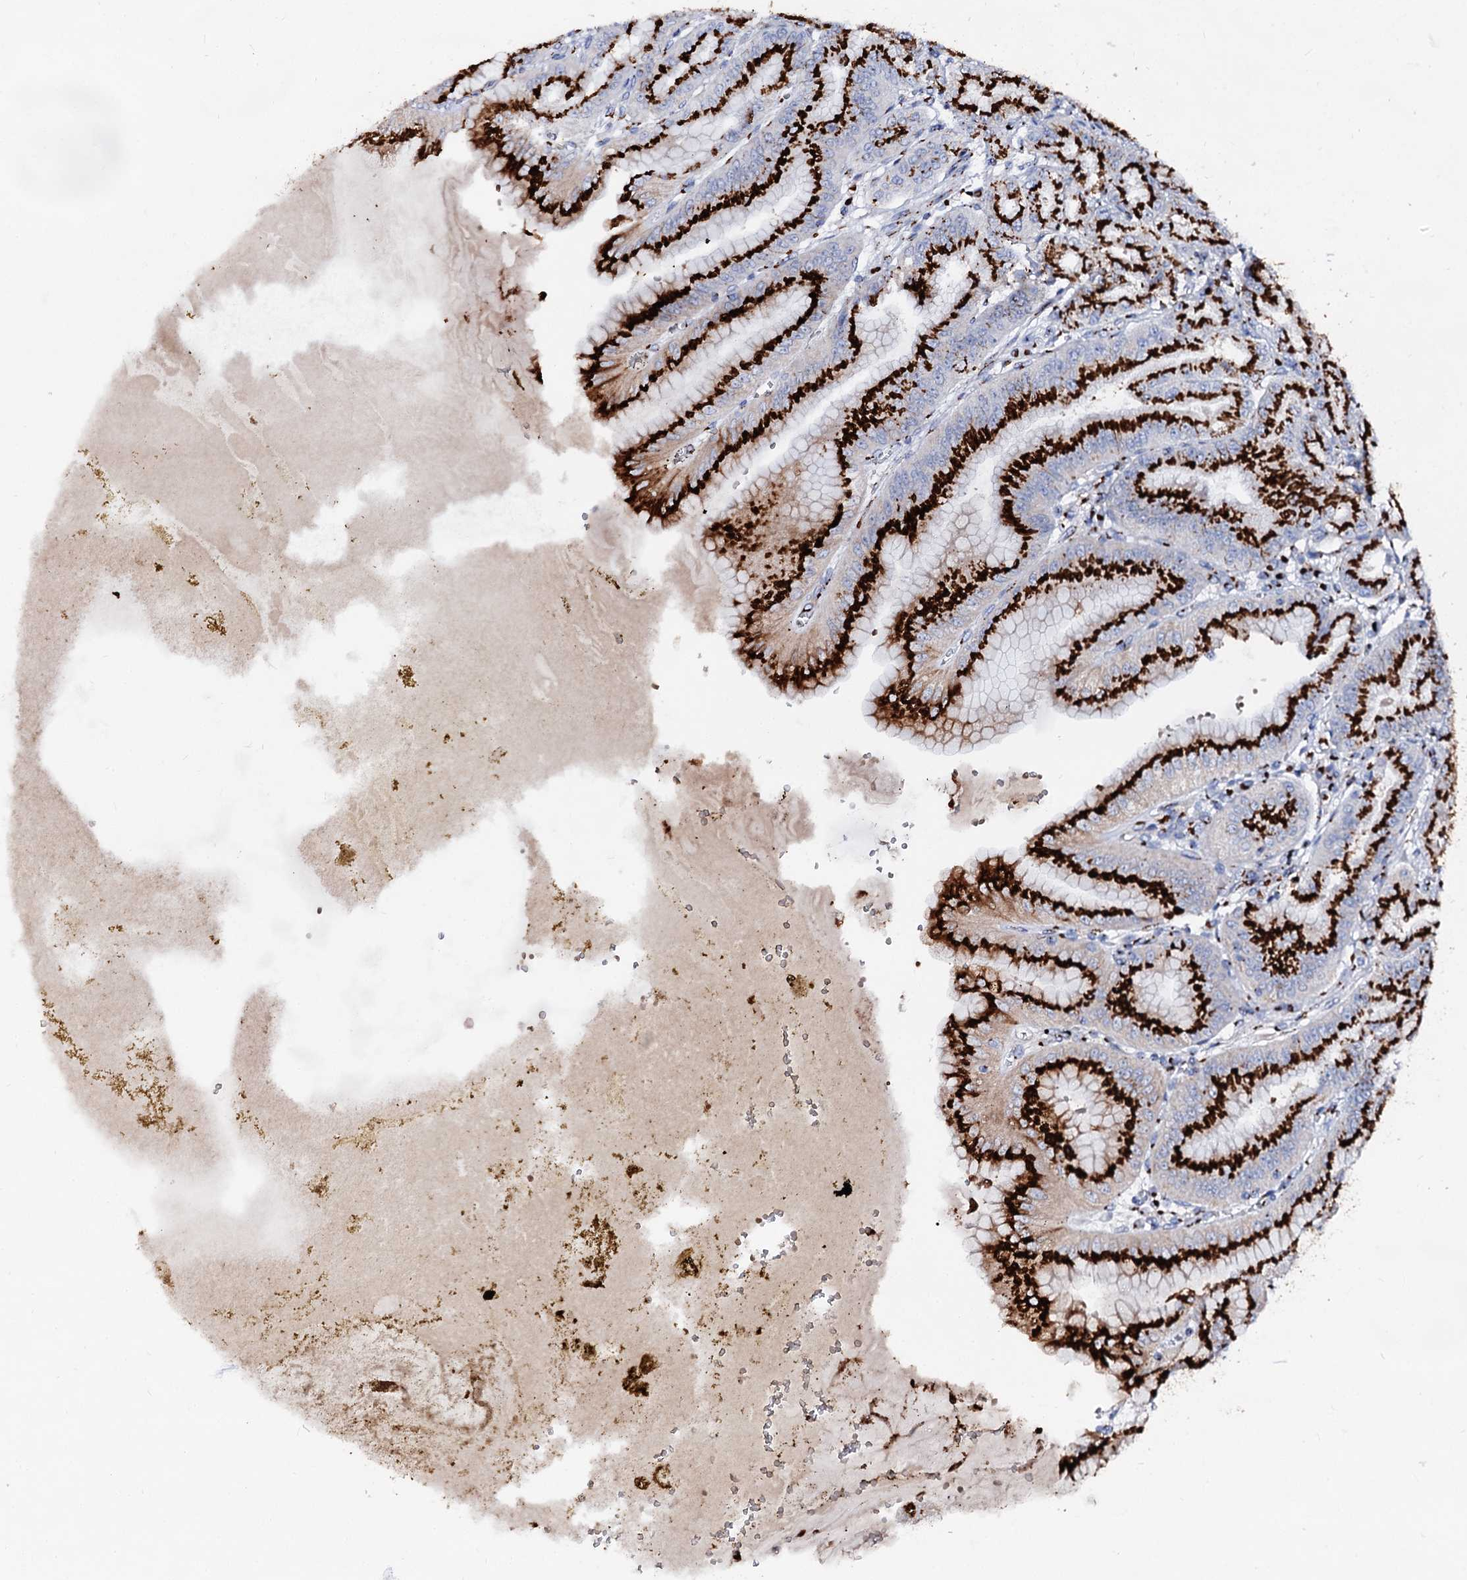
{"staining": {"intensity": "strong", "quantity": ">75%", "location": "cytoplasmic/membranous"}, "tissue": "stomach", "cell_type": "Glandular cells", "image_type": "normal", "snomed": [{"axis": "morphology", "description": "Normal tissue, NOS"}, {"axis": "topography", "description": "Stomach, upper"}, {"axis": "topography", "description": "Stomach, lower"}], "caption": "Protein expression analysis of benign stomach exhibits strong cytoplasmic/membranous positivity in approximately >75% of glandular cells.", "gene": "TM9SF3", "patient": {"sex": "male", "age": 71}}